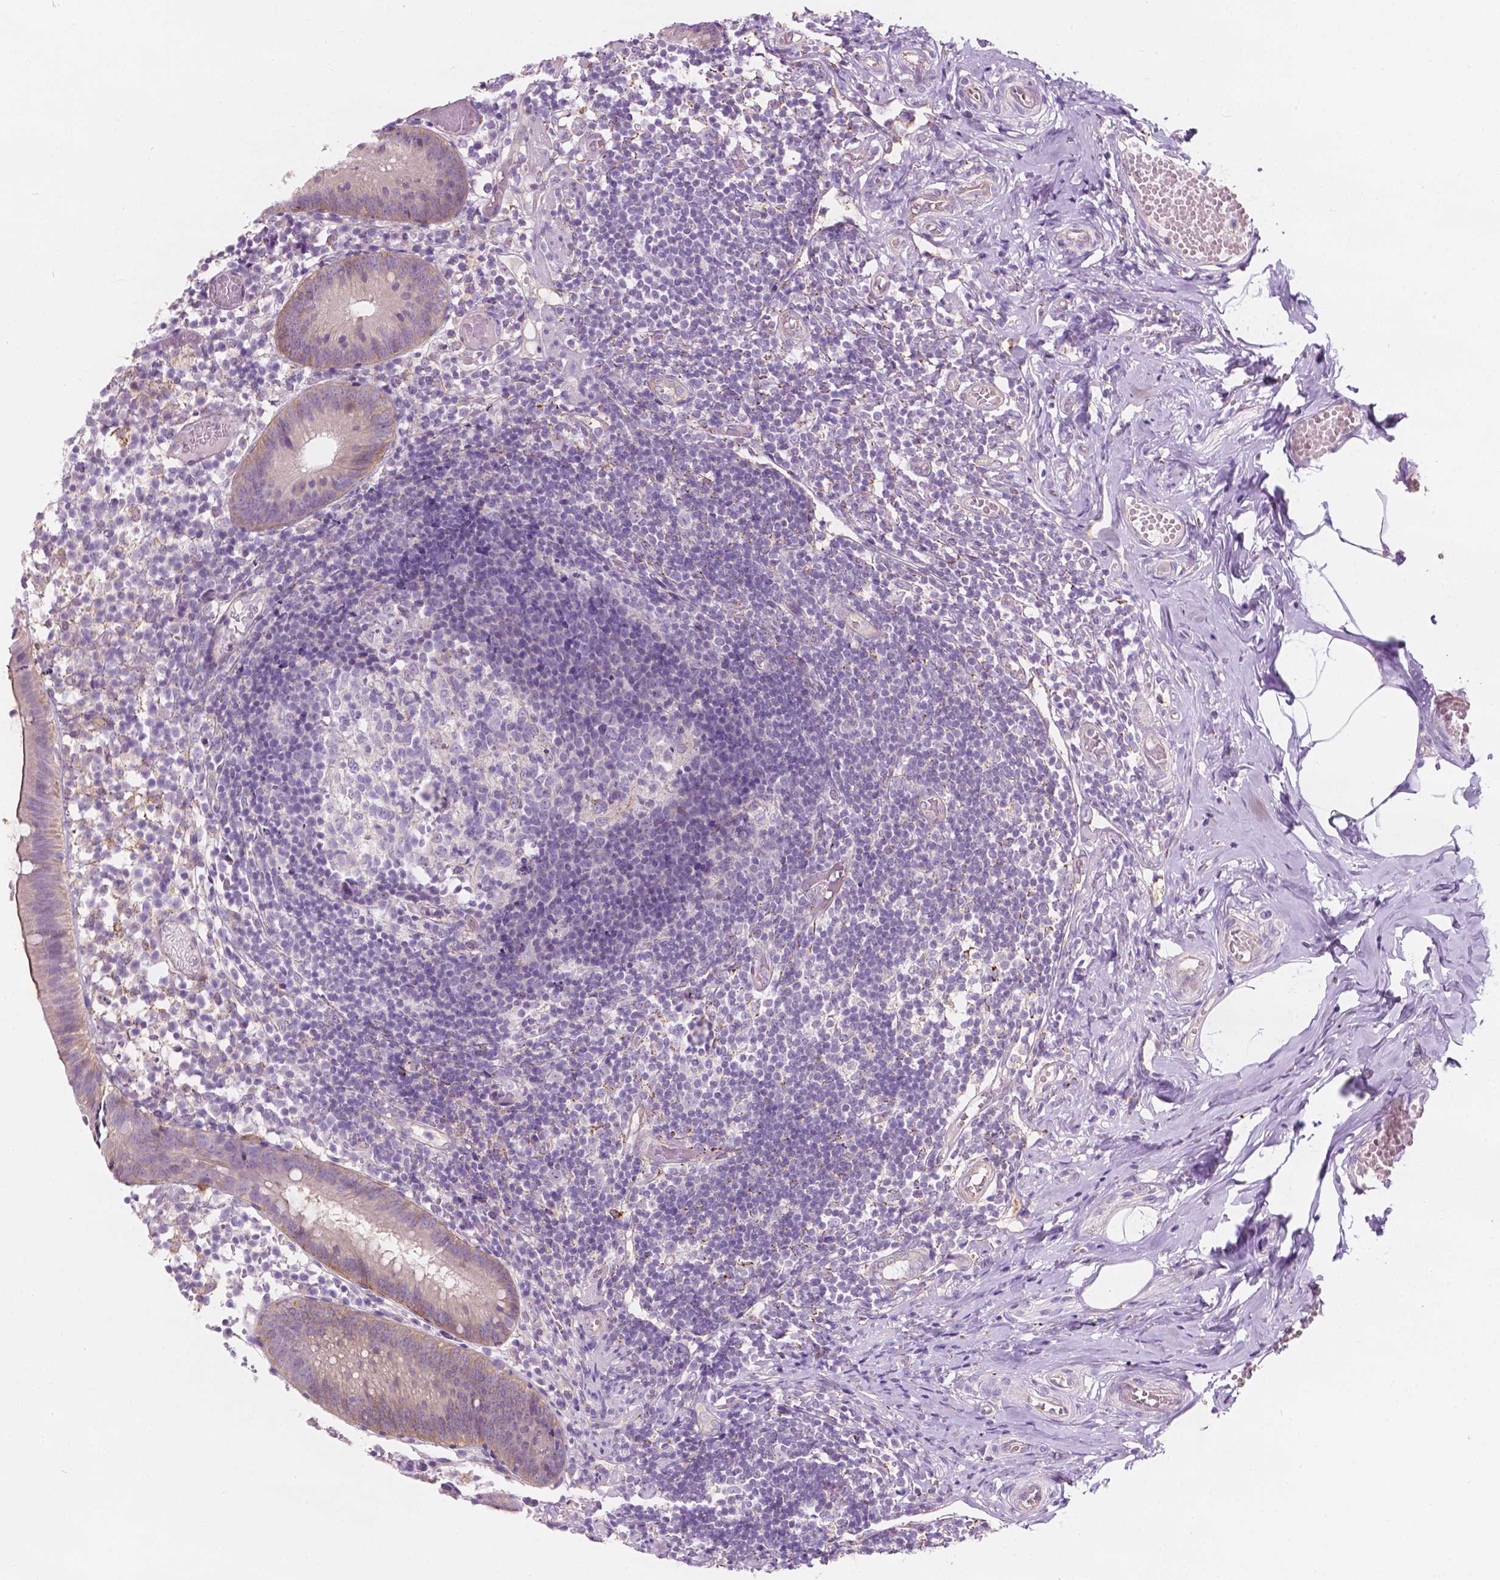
{"staining": {"intensity": "weak", "quantity": "25%-75%", "location": "cytoplasmic/membranous"}, "tissue": "appendix", "cell_type": "Glandular cells", "image_type": "normal", "snomed": [{"axis": "morphology", "description": "Normal tissue, NOS"}, {"axis": "topography", "description": "Appendix"}], "caption": "Protein analysis of unremarkable appendix exhibits weak cytoplasmic/membranous staining in about 25%-75% of glandular cells.", "gene": "NOS1AP", "patient": {"sex": "female", "age": 32}}